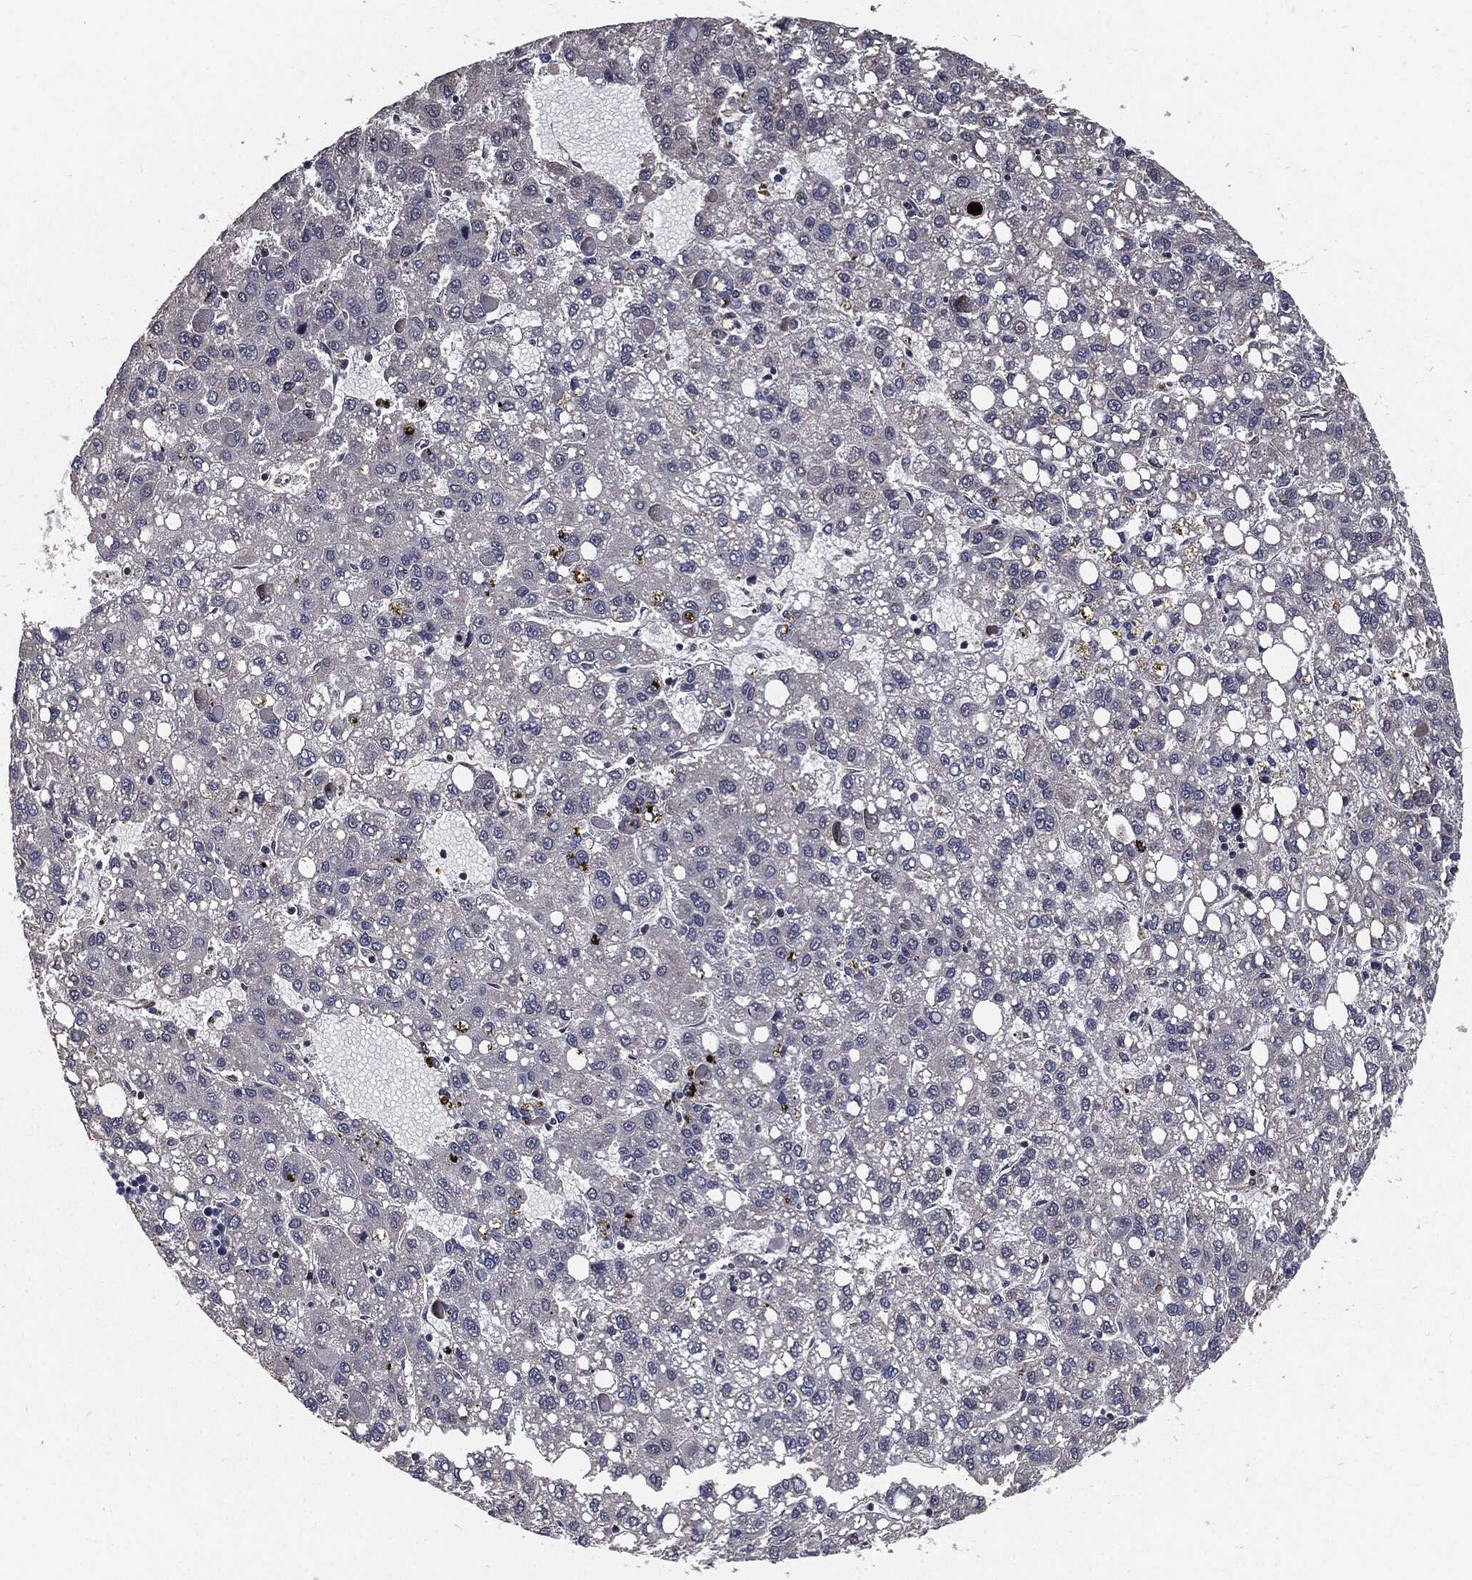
{"staining": {"intensity": "negative", "quantity": "none", "location": "none"}, "tissue": "liver cancer", "cell_type": "Tumor cells", "image_type": "cancer", "snomed": [{"axis": "morphology", "description": "Carcinoma, Hepatocellular, NOS"}, {"axis": "topography", "description": "Liver"}], "caption": "Tumor cells are negative for protein expression in human liver cancer.", "gene": "PTPA", "patient": {"sex": "female", "age": 82}}